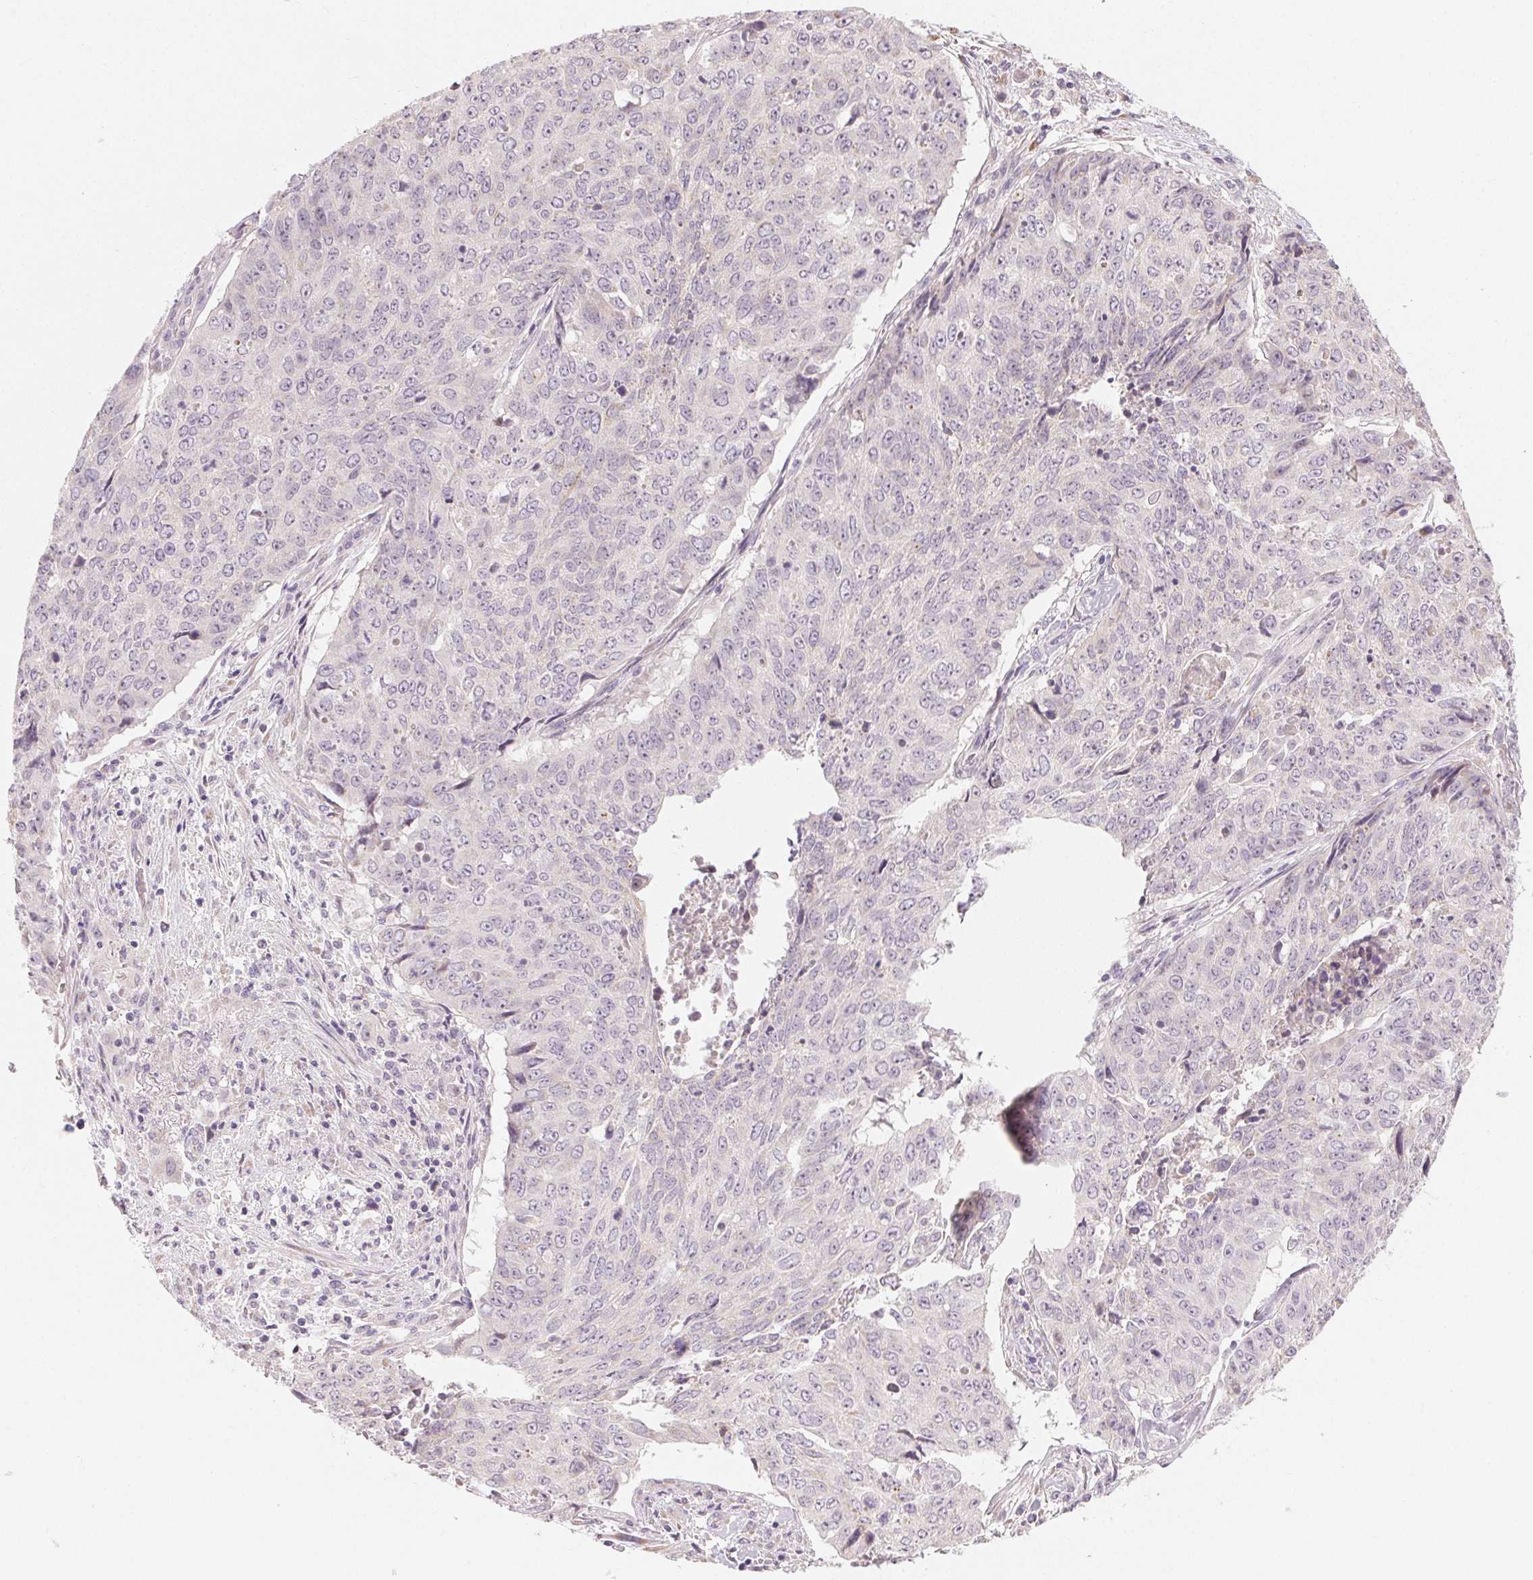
{"staining": {"intensity": "negative", "quantity": "none", "location": "none"}, "tissue": "lung cancer", "cell_type": "Tumor cells", "image_type": "cancer", "snomed": [{"axis": "morphology", "description": "Normal tissue, NOS"}, {"axis": "morphology", "description": "Squamous cell carcinoma, NOS"}, {"axis": "topography", "description": "Bronchus"}, {"axis": "topography", "description": "Lung"}], "caption": "An image of squamous cell carcinoma (lung) stained for a protein shows no brown staining in tumor cells. The staining was performed using DAB to visualize the protein expression in brown, while the nuclei were stained in blue with hematoxylin (Magnification: 20x).", "gene": "MYBL1", "patient": {"sex": "male", "age": 64}}